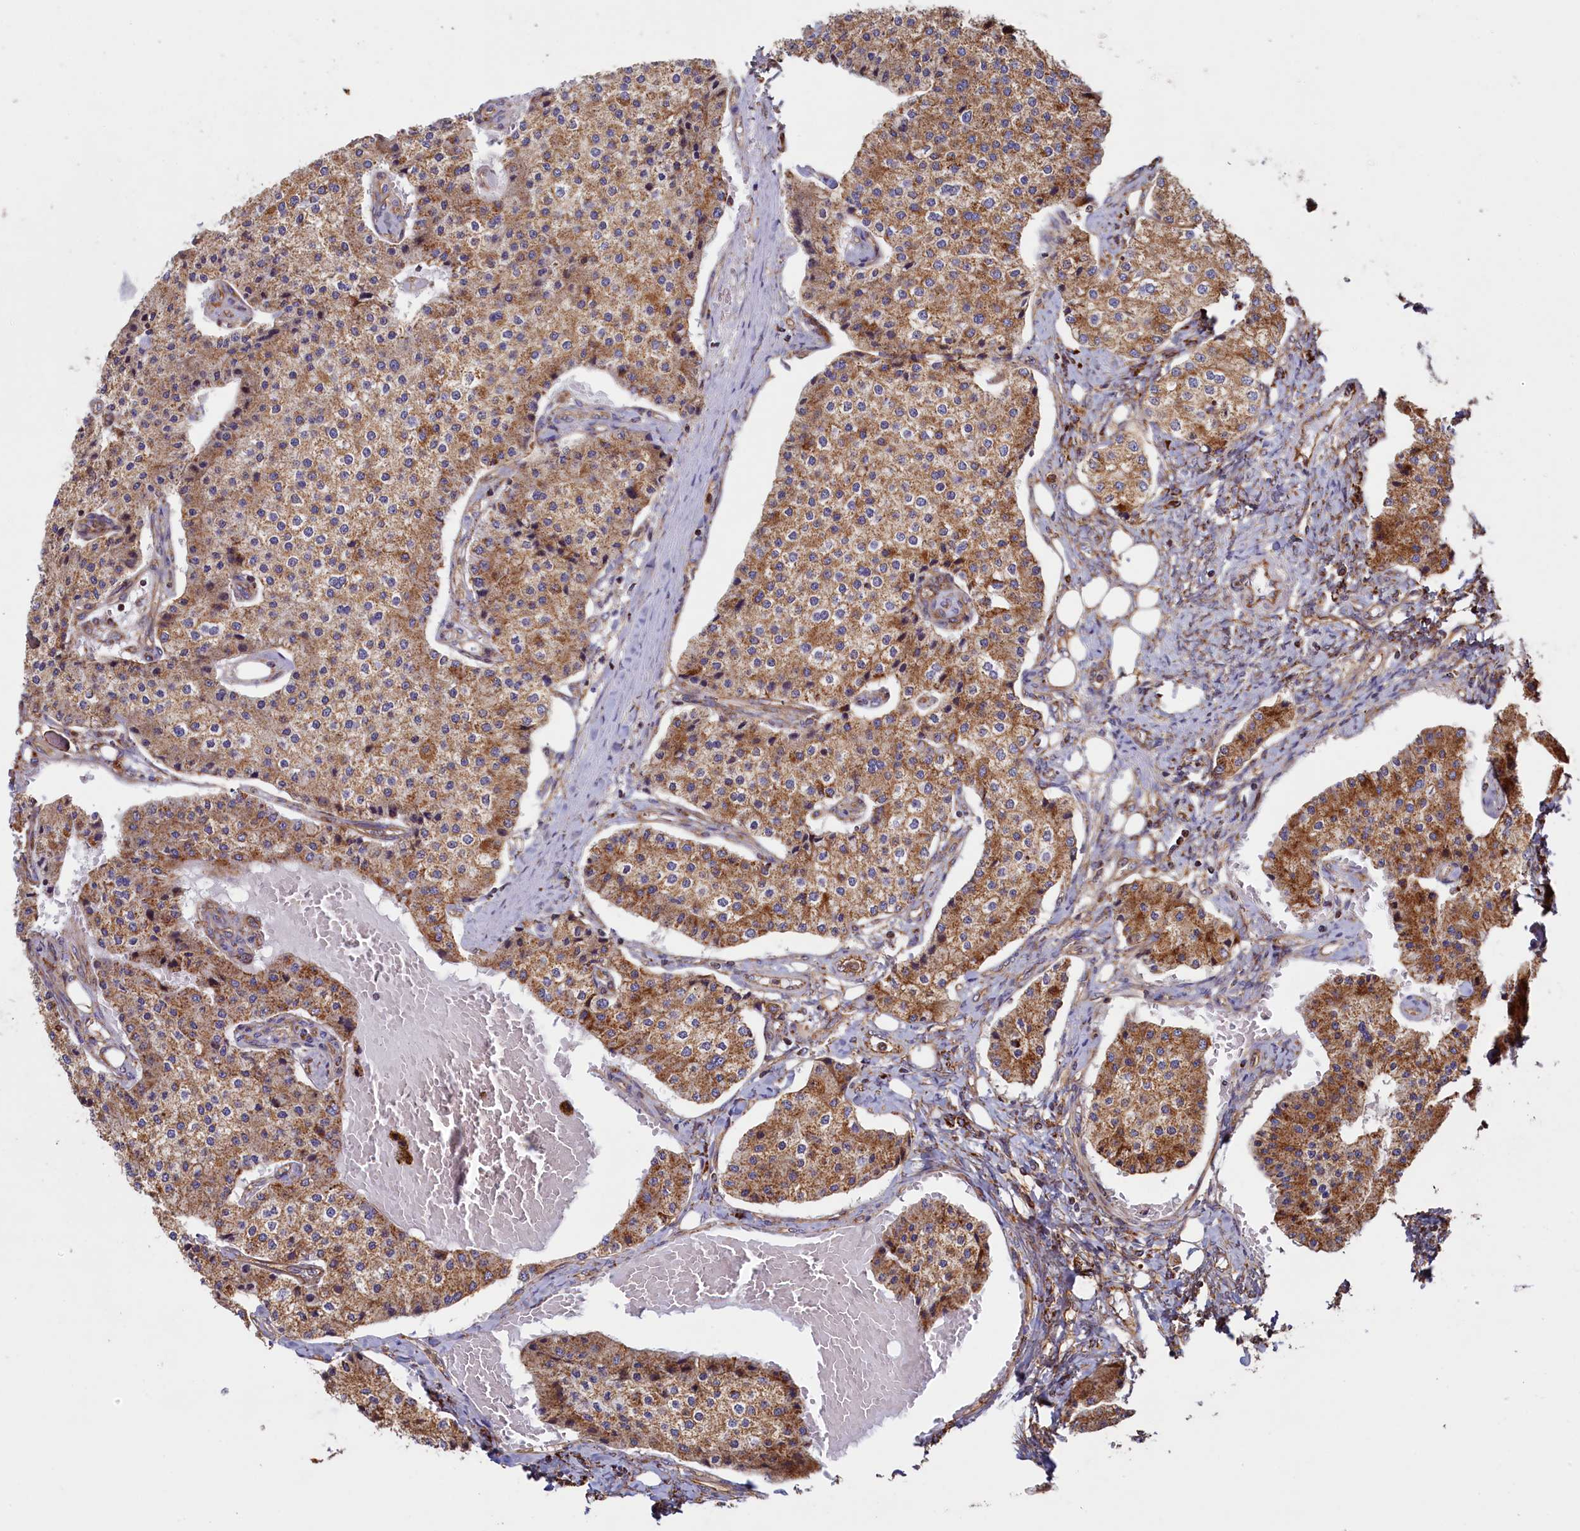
{"staining": {"intensity": "moderate", "quantity": "25%-75%", "location": "cytoplasmic/membranous"}, "tissue": "carcinoid", "cell_type": "Tumor cells", "image_type": "cancer", "snomed": [{"axis": "morphology", "description": "Carcinoid, malignant, NOS"}, {"axis": "topography", "description": "Colon"}], "caption": "The photomicrograph displays immunohistochemical staining of carcinoid. There is moderate cytoplasmic/membranous staining is appreciated in about 25%-75% of tumor cells. Using DAB (brown) and hematoxylin (blue) stains, captured at high magnification using brightfield microscopy.", "gene": "UBE3B", "patient": {"sex": "female", "age": 52}}